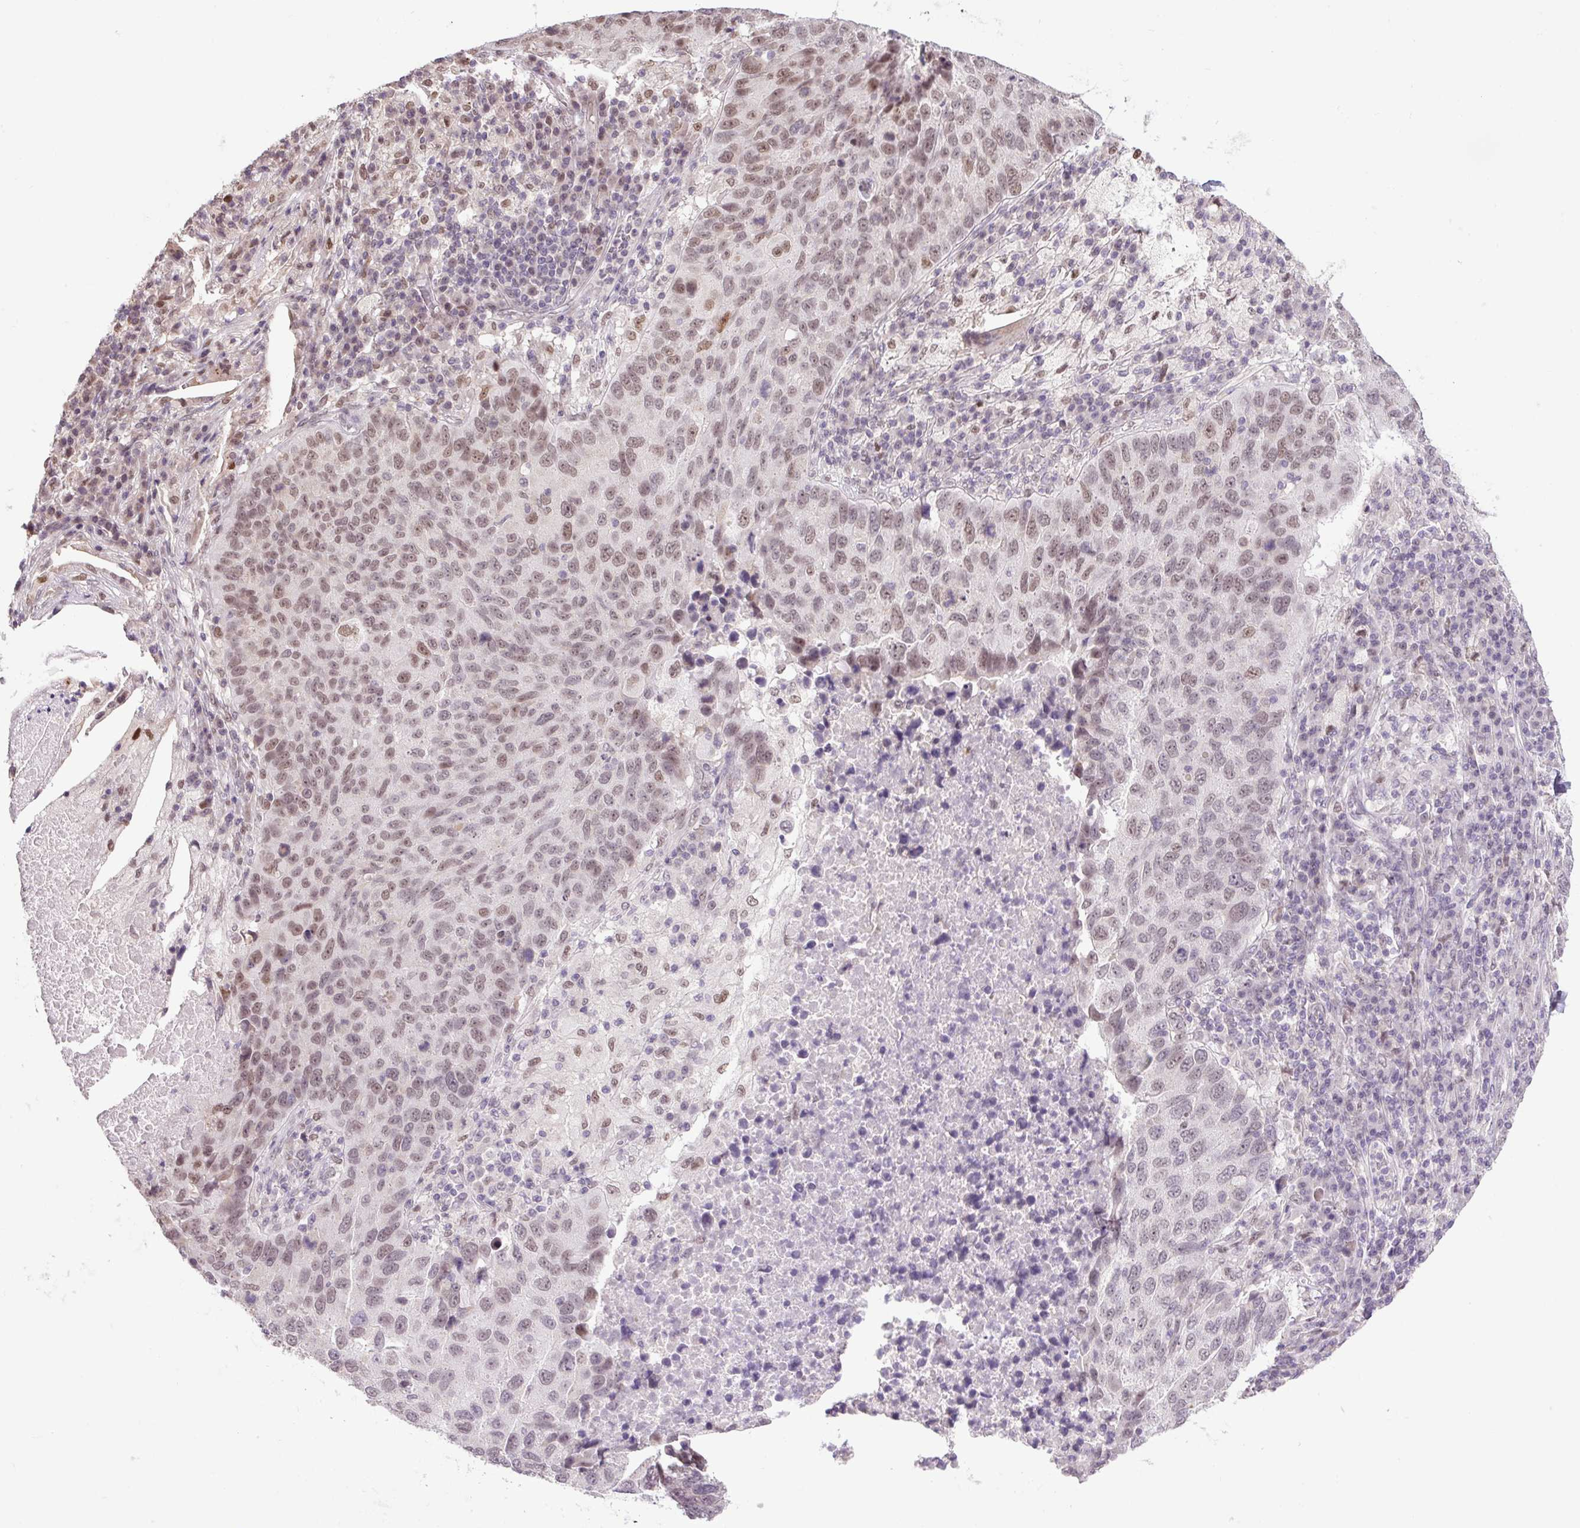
{"staining": {"intensity": "moderate", "quantity": "25%-75%", "location": "nuclear"}, "tissue": "lung cancer", "cell_type": "Tumor cells", "image_type": "cancer", "snomed": [{"axis": "morphology", "description": "Squamous cell carcinoma, NOS"}, {"axis": "topography", "description": "Lung"}], "caption": "A medium amount of moderate nuclear positivity is appreciated in about 25%-75% of tumor cells in lung squamous cell carcinoma tissue. (DAB IHC, brown staining for protein, blue staining for nuclei).", "gene": "KPNA1", "patient": {"sex": "male", "age": 73}}